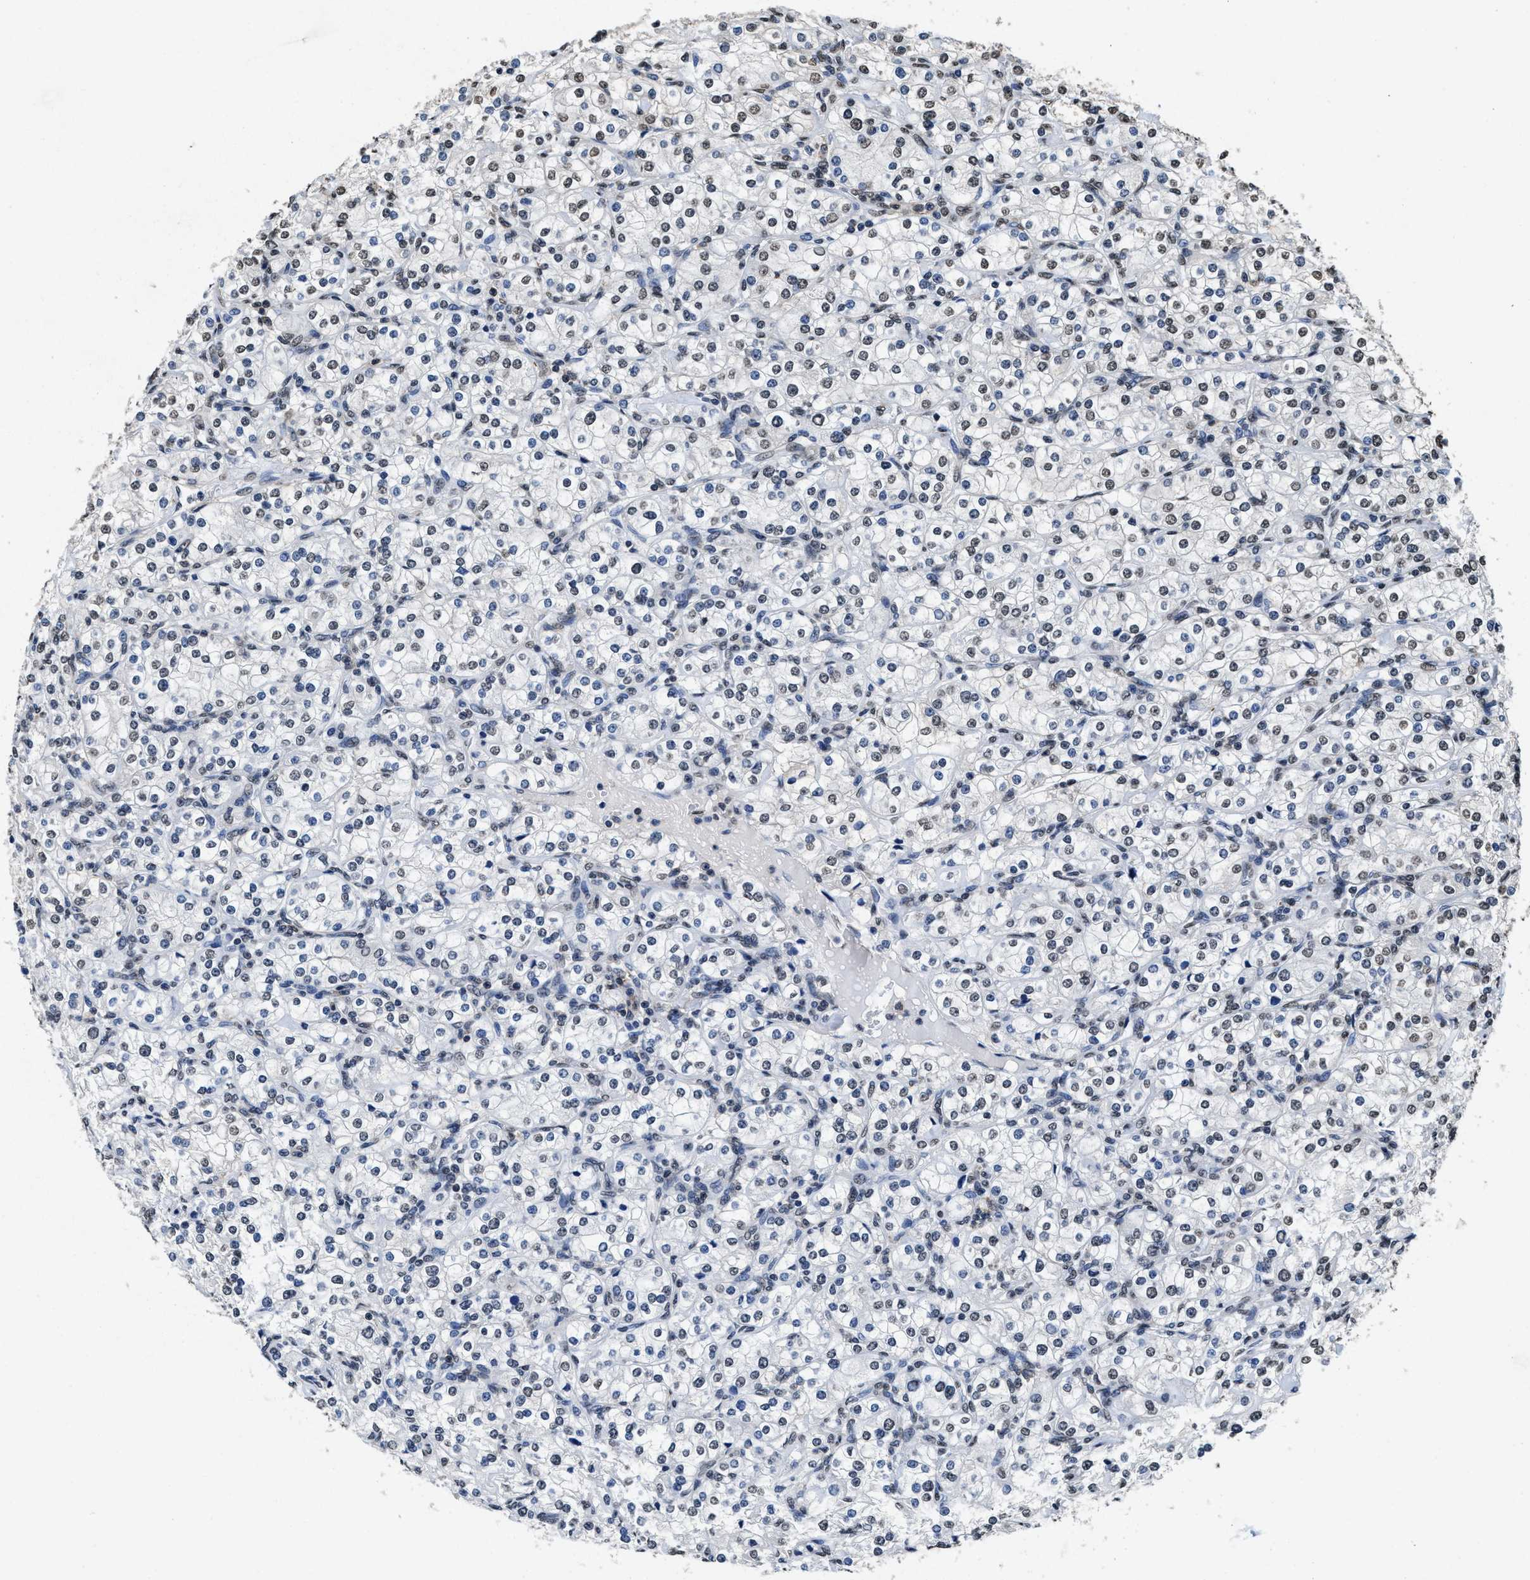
{"staining": {"intensity": "weak", "quantity": "25%-75%", "location": "nuclear"}, "tissue": "renal cancer", "cell_type": "Tumor cells", "image_type": "cancer", "snomed": [{"axis": "morphology", "description": "Adenocarcinoma, NOS"}, {"axis": "topography", "description": "Kidney"}], "caption": "A micrograph showing weak nuclear positivity in approximately 25%-75% of tumor cells in adenocarcinoma (renal), as visualized by brown immunohistochemical staining.", "gene": "SUPT16H", "patient": {"sex": "male", "age": 77}}